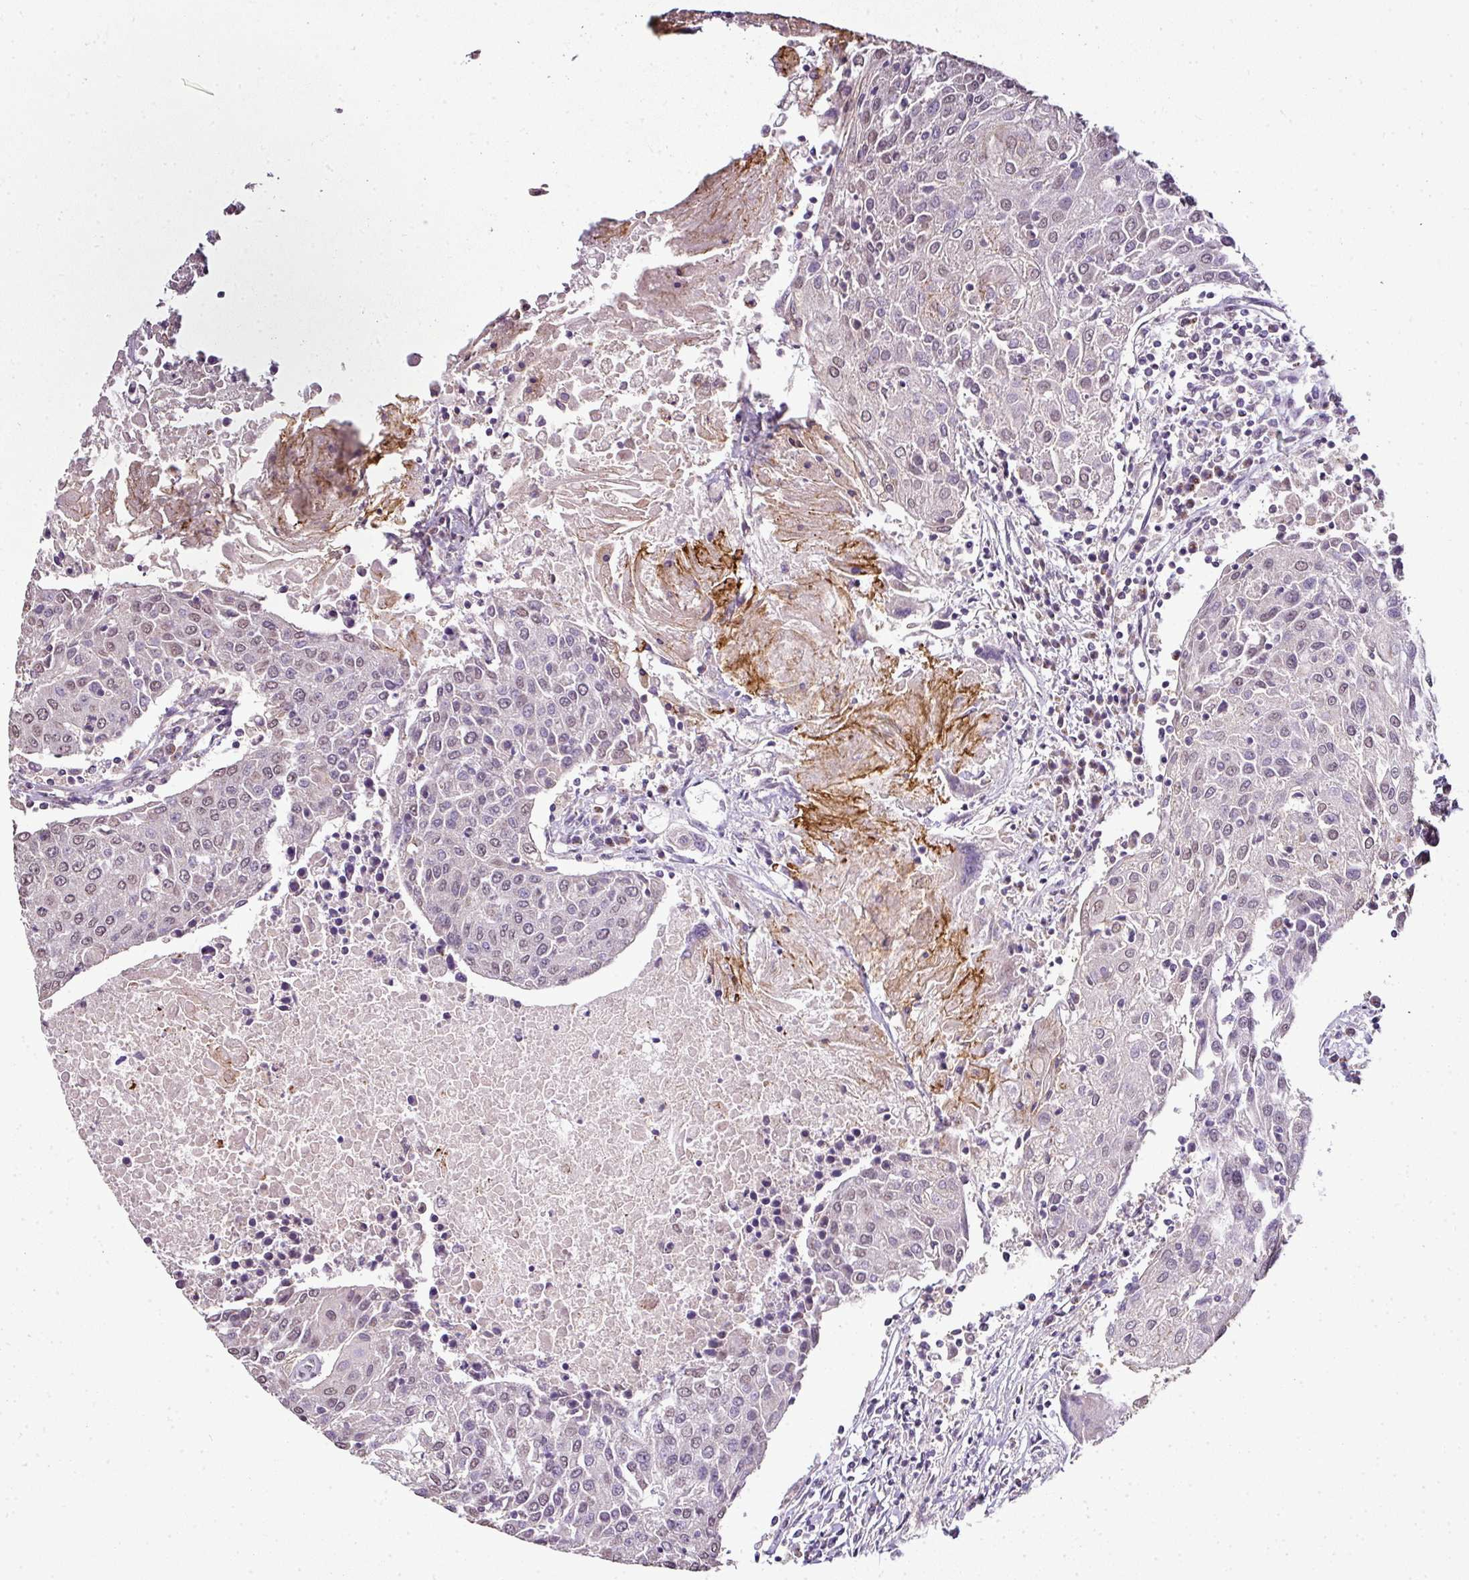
{"staining": {"intensity": "weak", "quantity": "<25%", "location": "nuclear"}, "tissue": "urothelial cancer", "cell_type": "Tumor cells", "image_type": "cancer", "snomed": [{"axis": "morphology", "description": "Urothelial carcinoma, High grade"}, {"axis": "topography", "description": "Urinary bladder"}], "caption": "Immunohistochemistry histopathology image of neoplastic tissue: human urothelial carcinoma (high-grade) stained with DAB (3,3'-diaminobenzidine) shows no significant protein expression in tumor cells.", "gene": "JPH2", "patient": {"sex": "female", "age": 85}}